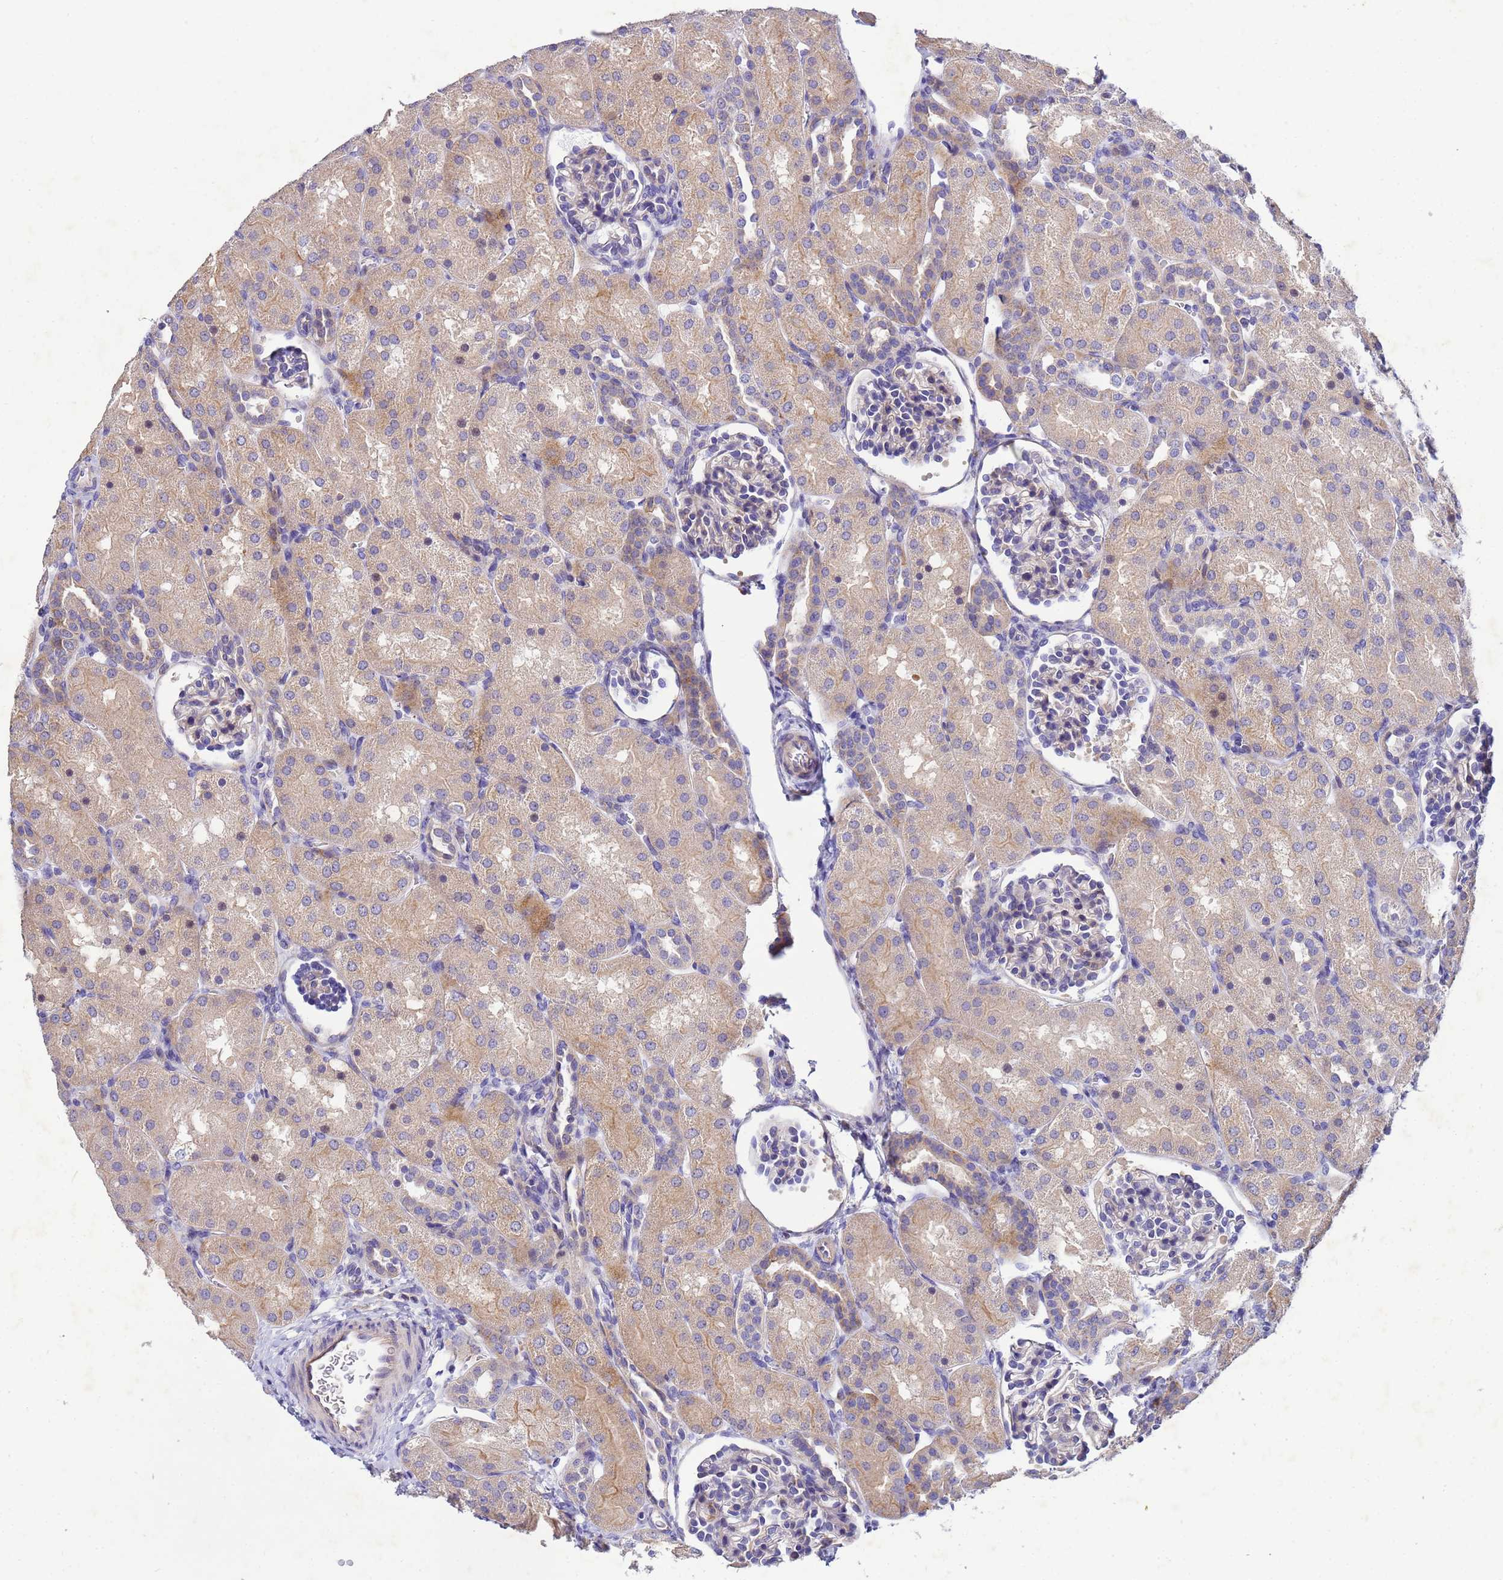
{"staining": {"intensity": "negative", "quantity": "none", "location": "none"}, "tissue": "kidney", "cell_type": "Cells in glomeruli", "image_type": "normal", "snomed": [{"axis": "morphology", "description": "Normal tissue, NOS"}, {"axis": "topography", "description": "Kidney"}], "caption": "DAB (3,3'-diaminobenzidine) immunohistochemical staining of unremarkable kidney shows no significant positivity in cells in glomeruli.", "gene": "CDC34", "patient": {"sex": "male", "age": 1}}